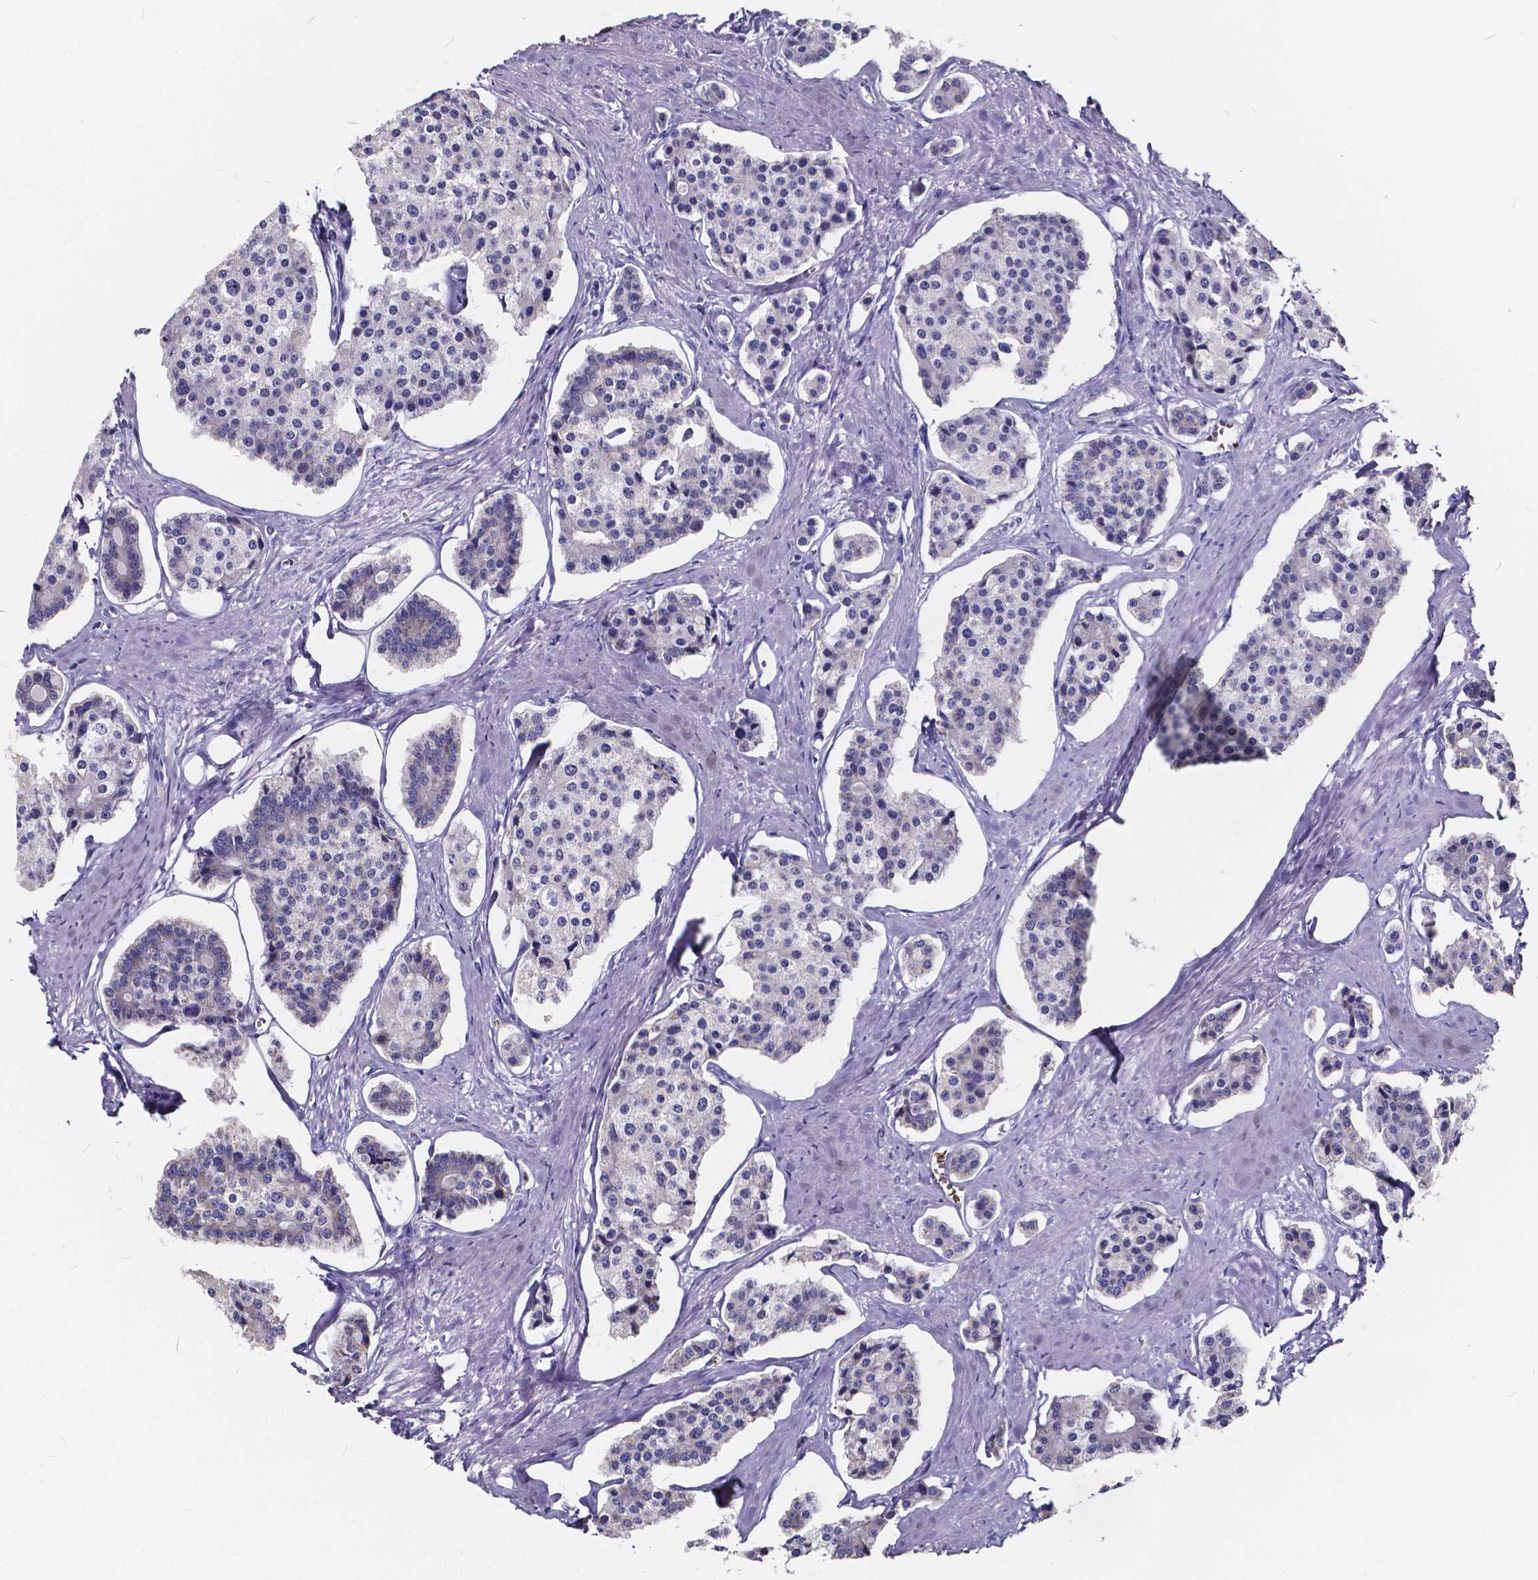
{"staining": {"intensity": "negative", "quantity": "none", "location": "none"}, "tissue": "carcinoid", "cell_type": "Tumor cells", "image_type": "cancer", "snomed": [{"axis": "morphology", "description": "Carcinoid, malignant, NOS"}, {"axis": "topography", "description": "Small intestine"}], "caption": "There is no significant positivity in tumor cells of malignant carcinoid. (Stains: DAB (3,3'-diaminobenzidine) immunohistochemistry (IHC) with hematoxylin counter stain, Microscopy: brightfield microscopy at high magnification).", "gene": "SPEF2", "patient": {"sex": "female", "age": 65}}